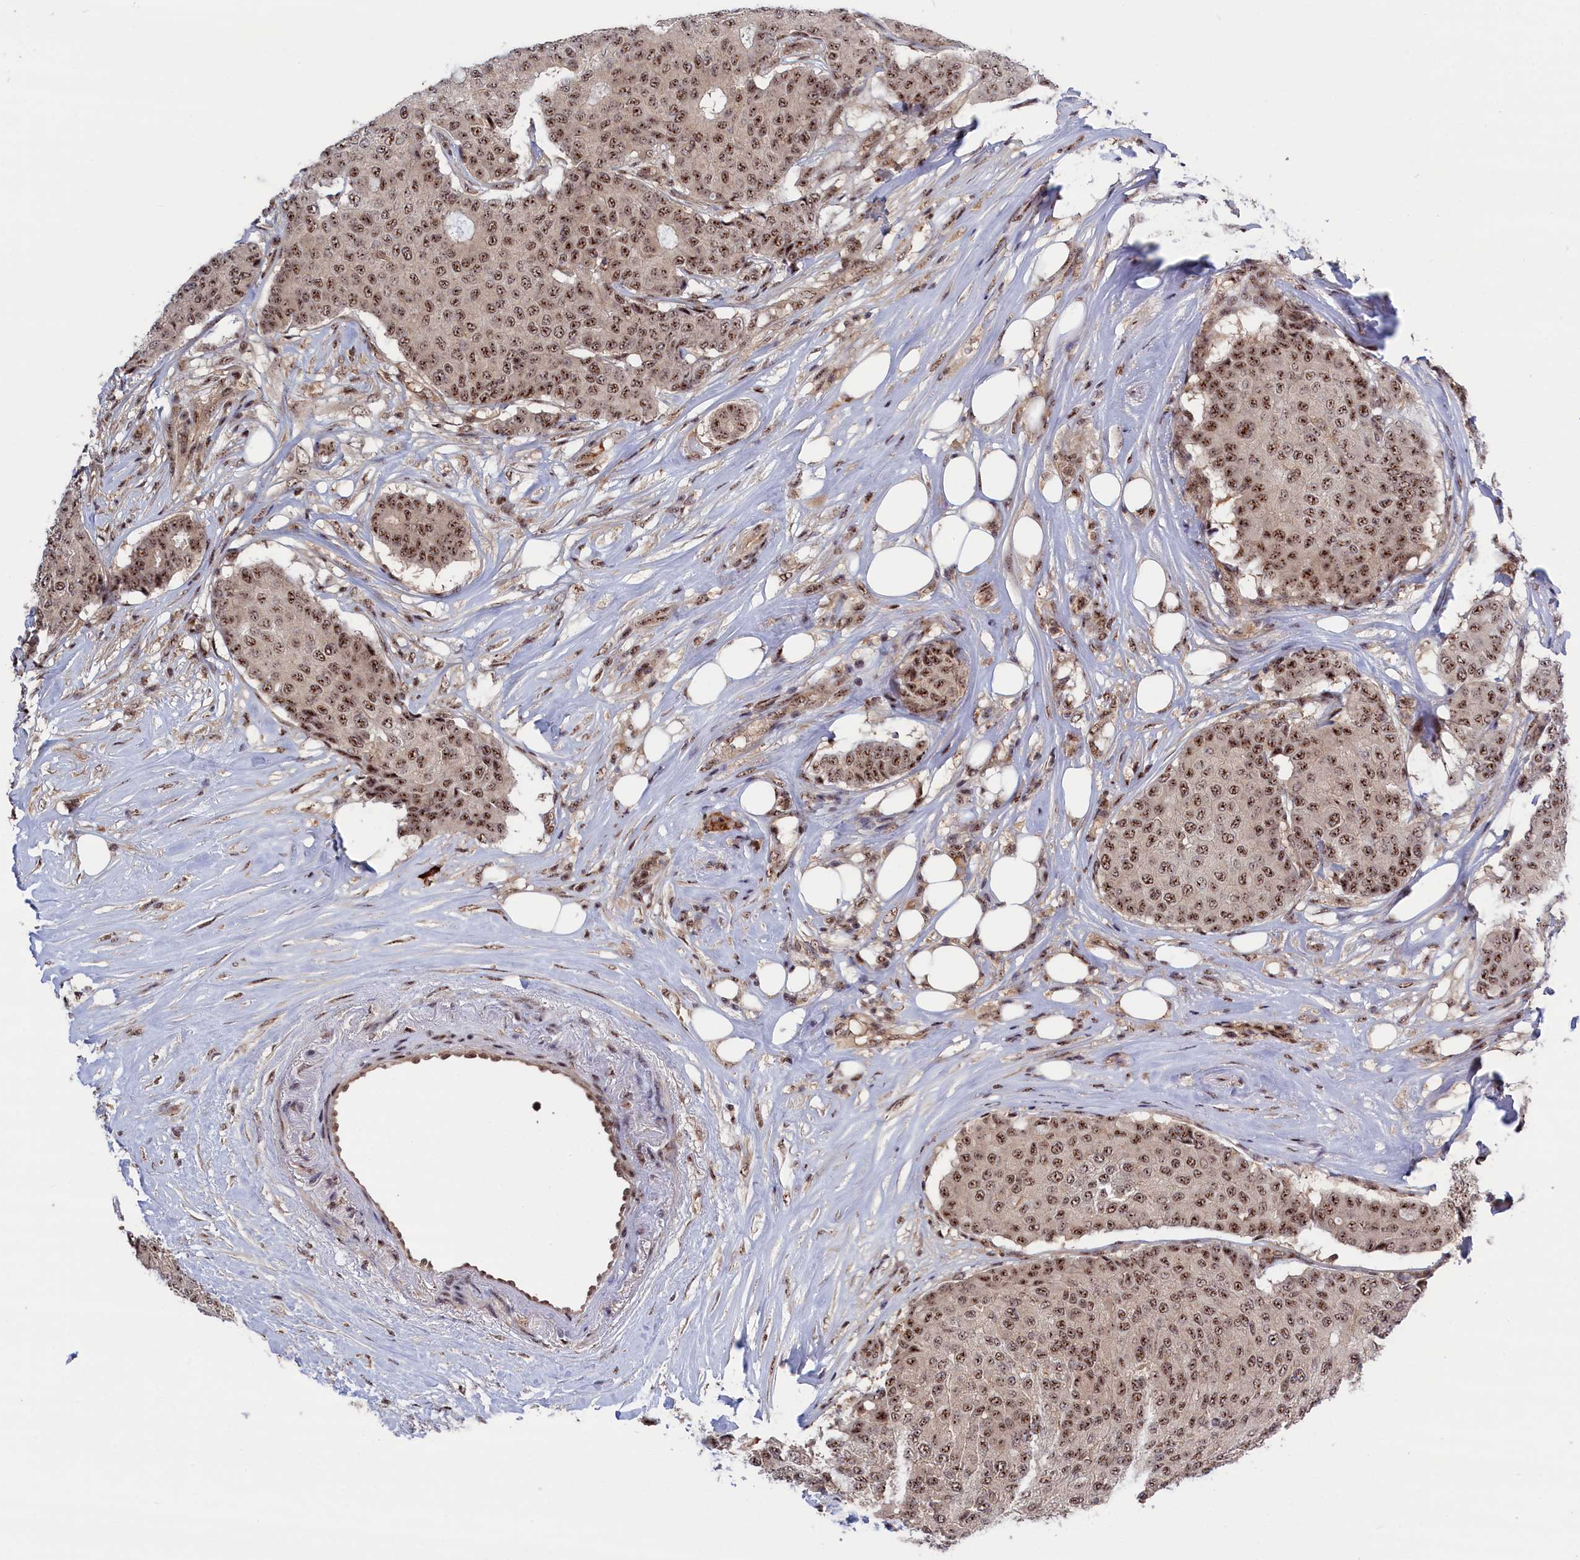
{"staining": {"intensity": "moderate", "quantity": ">75%", "location": "nuclear"}, "tissue": "breast cancer", "cell_type": "Tumor cells", "image_type": "cancer", "snomed": [{"axis": "morphology", "description": "Duct carcinoma"}, {"axis": "topography", "description": "Breast"}], "caption": "Protein staining by immunohistochemistry displays moderate nuclear expression in approximately >75% of tumor cells in breast intraductal carcinoma.", "gene": "TAB1", "patient": {"sex": "female", "age": 75}}